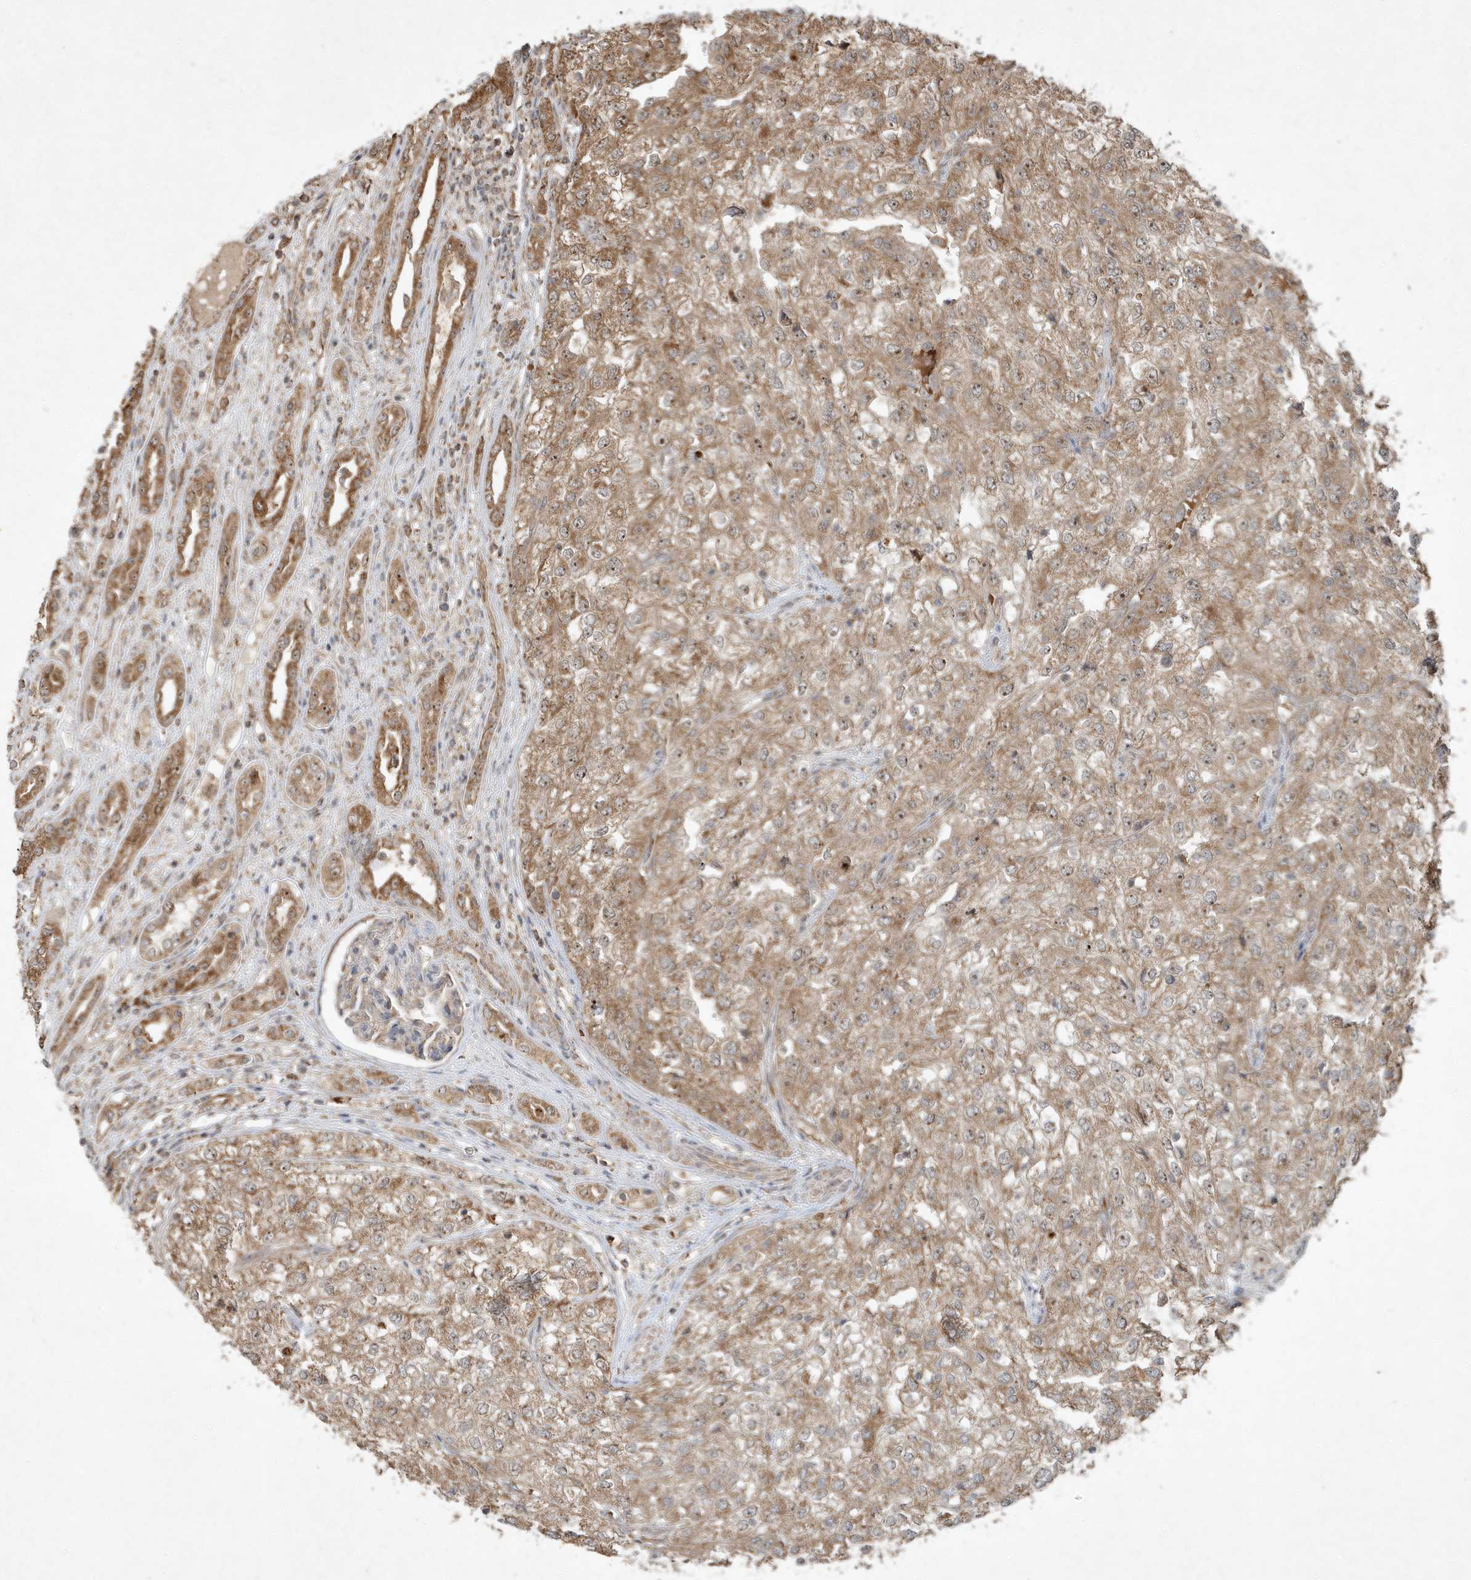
{"staining": {"intensity": "moderate", "quantity": ">75%", "location": "cytoplasmic/membranous,nuclear"}, "tissue": "renal cancer", "cell_type": "Tumor cells", "image_type": "cancer", "snomed": [{"axis": "morphology", "description": "Adenocarcinoma, NOS"}, {"axis": "topography", "description": "Kidney"}], "caption": "IHC micrograph of renal cancer stained for a protein (brown), which shows medium levels of moderate cytoplasmic/membranous and nuclear expression in about >75% of tumor cells.", "gene": "ABCB9", "patient": {"sex": "female", "age": 54}}